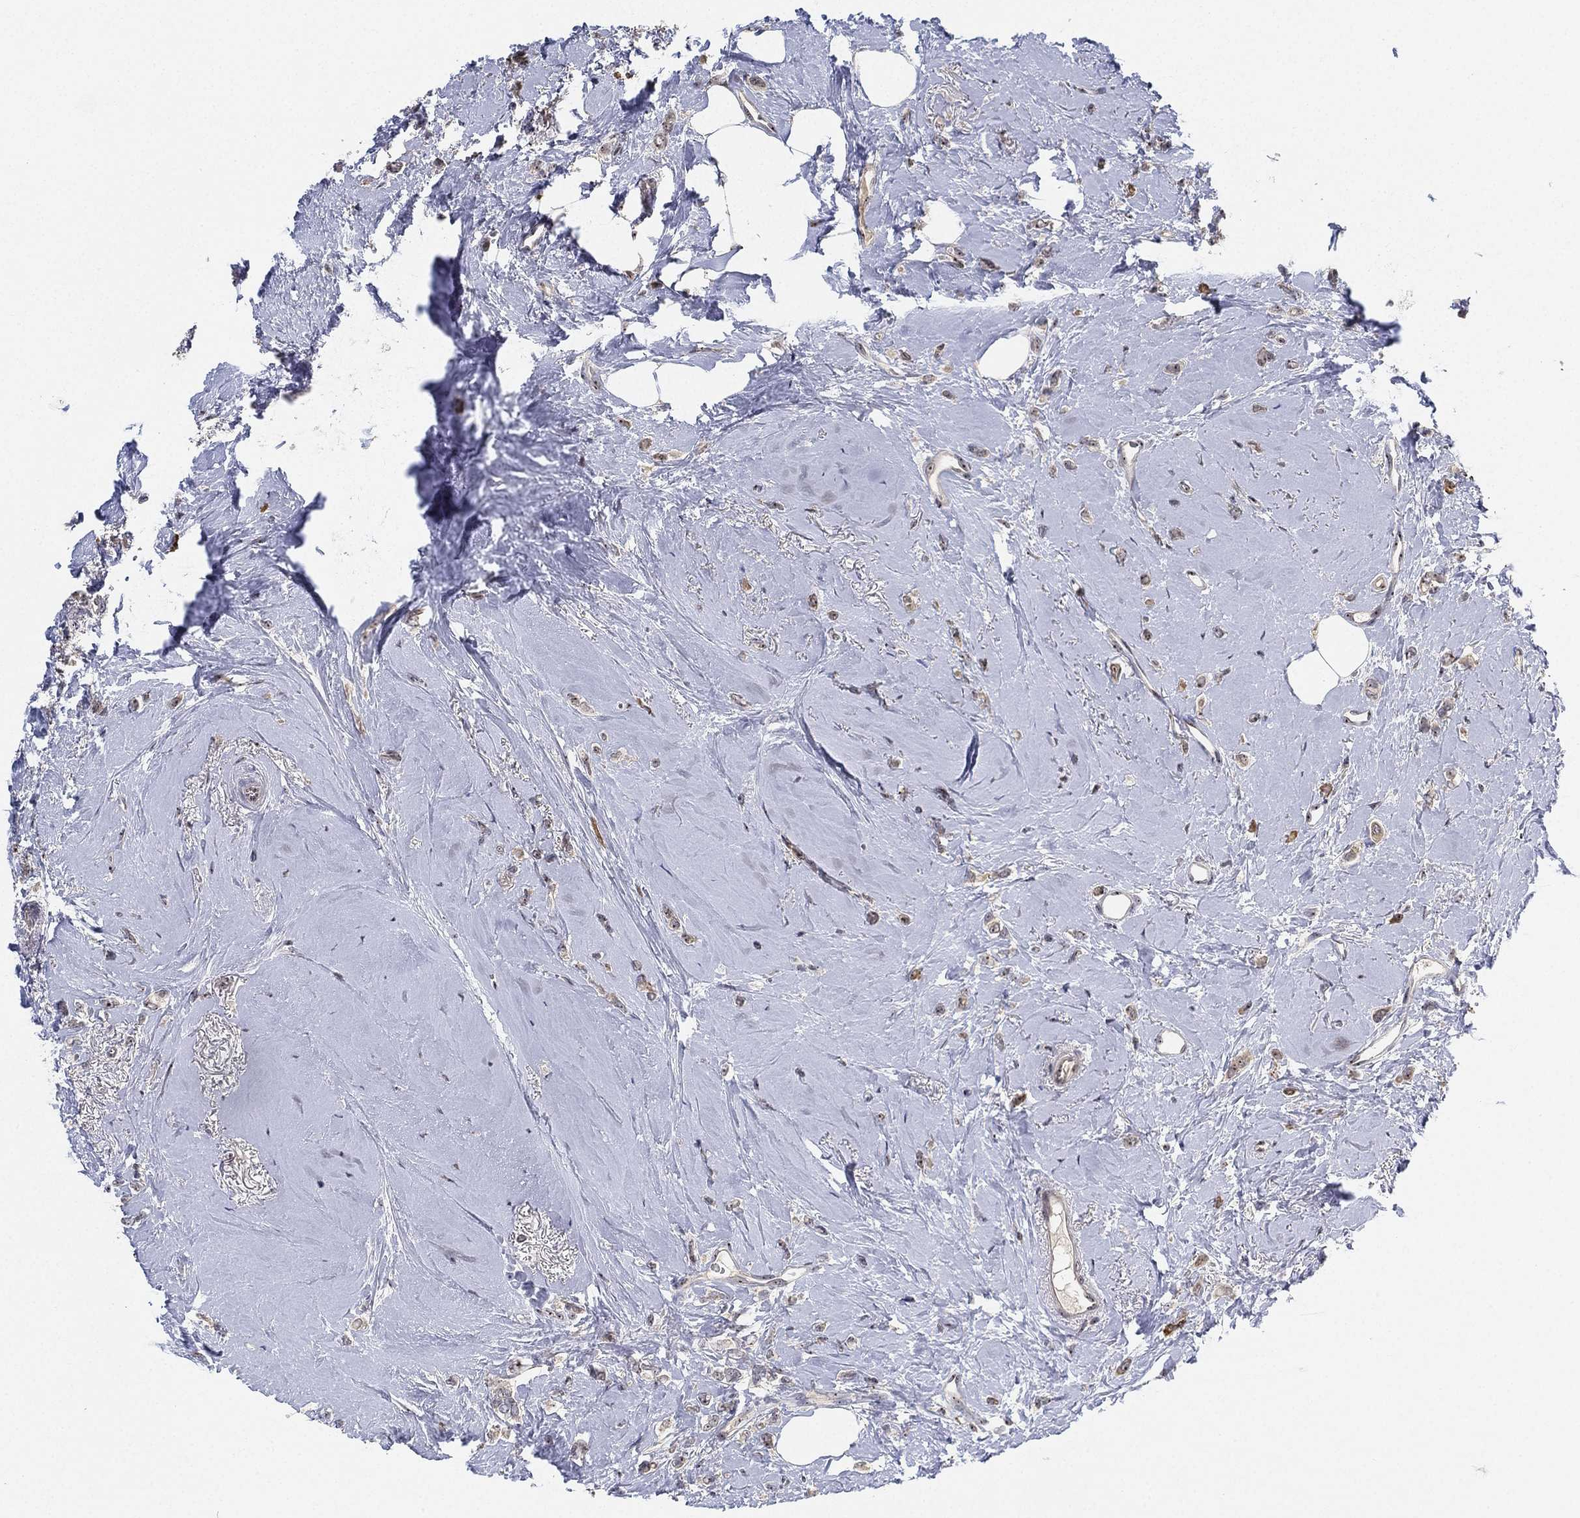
{"staining": {"intensity": "weak", "quantity": ">75%", "location": "cytoplasmic/membranous,nuclear"}, "tissue": "breast cancer", "cell_type": "Tumor cells", "image_type": "cancer", "snomed": [{"axis": "morphology", "description": "Lobular carcinoma"}, {"axis": "topography", "description": "Breast"}], "caption": "Approximately >75% of tumor cells in breast lobular carcinoma reveal weak cytoplasmic/membranous and nuclear protein staining as visualized by brown immunohistochemical staining.", "gene": "PPP1R16B", "patient": {"sex": "female", "age": 66}}